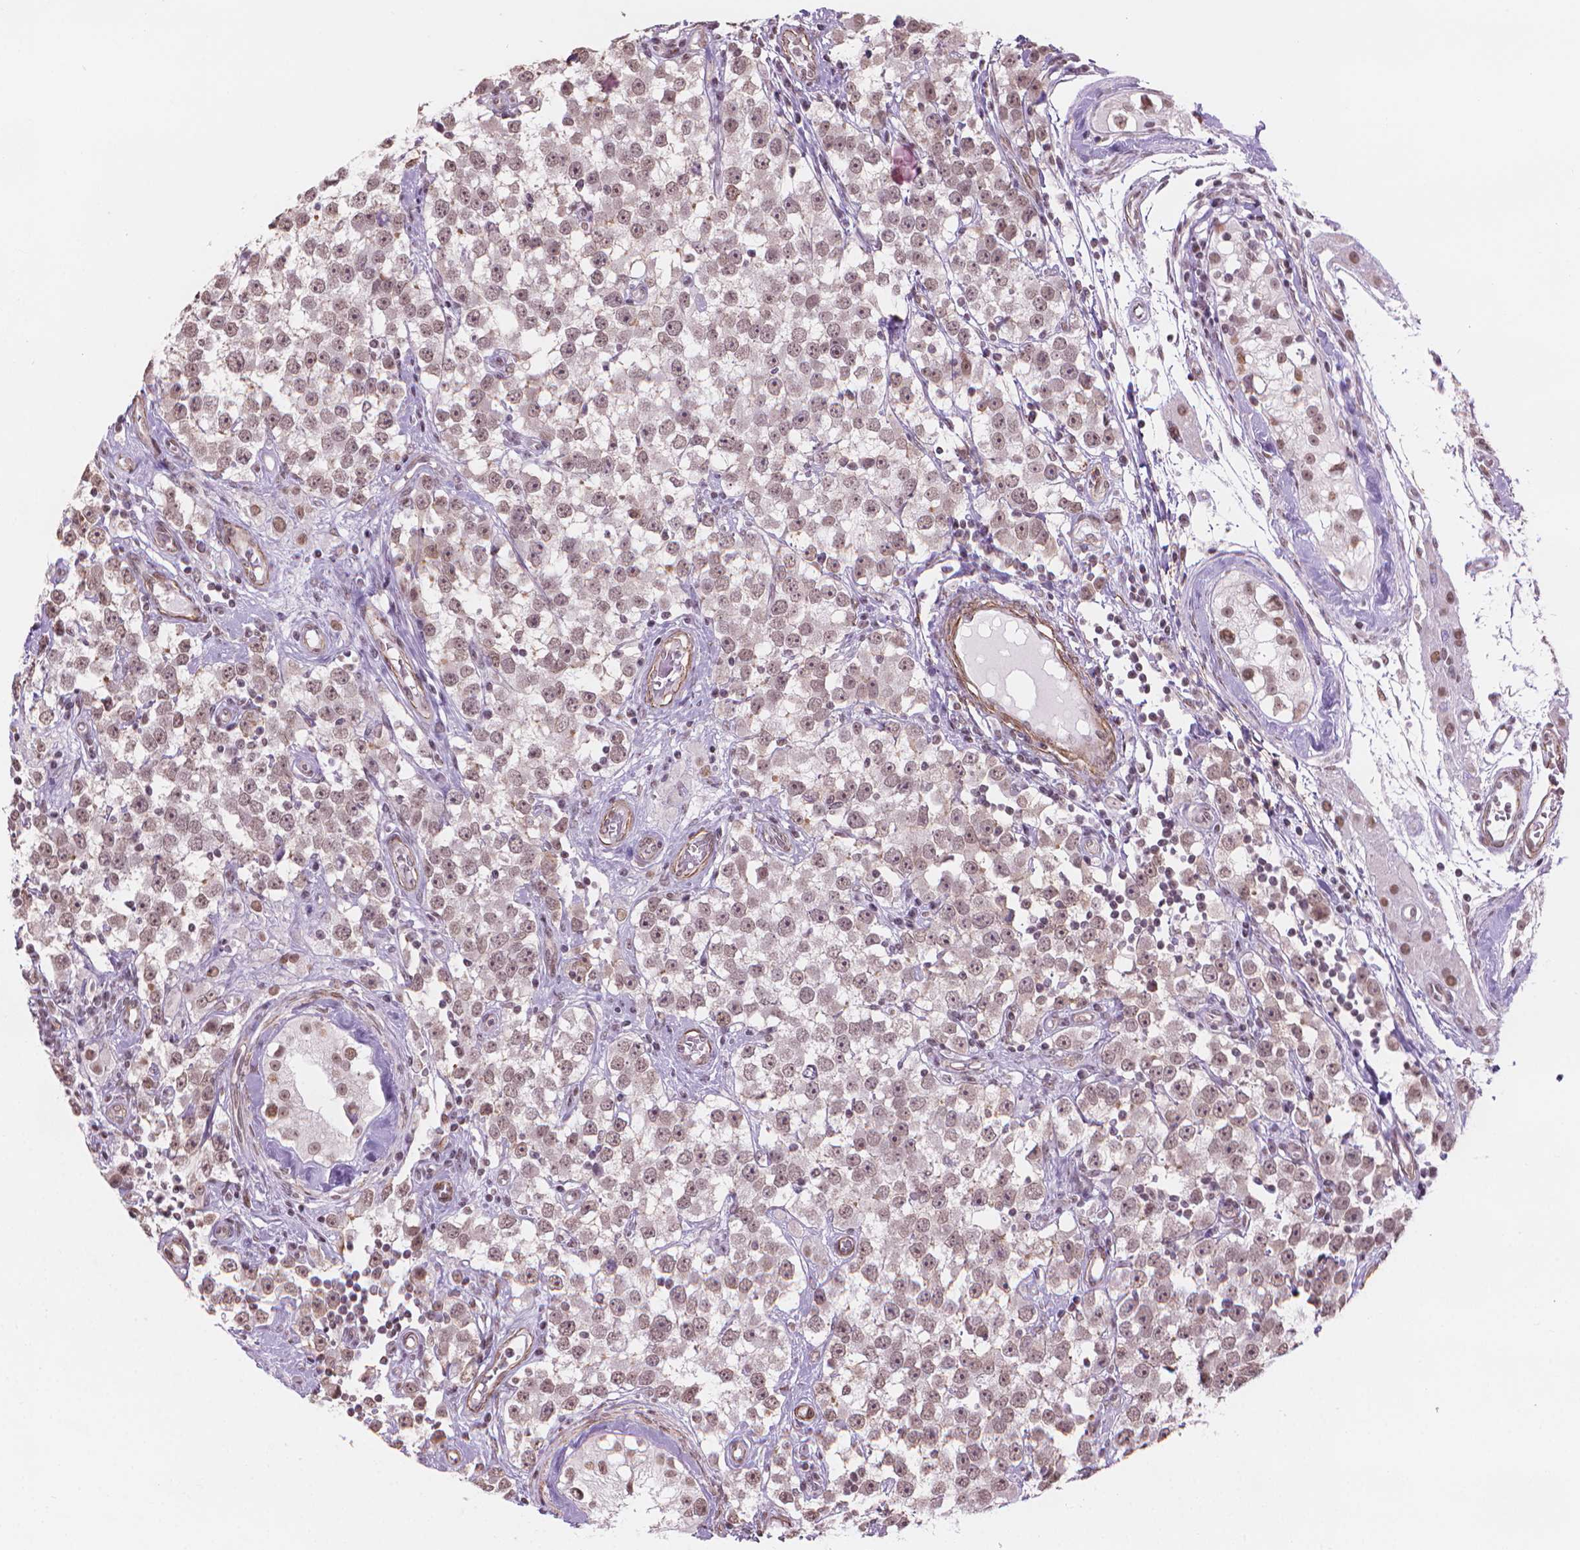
{"staining": {"intensity": "weak", "quantity": "25%-75%", "location": "nuclear"}, "tissue": "testis cancer", "cell_type": "Tumor cells", "image_type": "cancer", "snomed": [{"axis": "morphology", "description": "Seminoma, NOS"}, {"axis": "topography", "description": "Testis"}], "caption": "Protein expression analysis of testis cancer displays weak nuclear staining in approximately 25%-75% of tumor cells.", "gene": "HOXD4", "patient": {"sex": "male", "age": 34}}